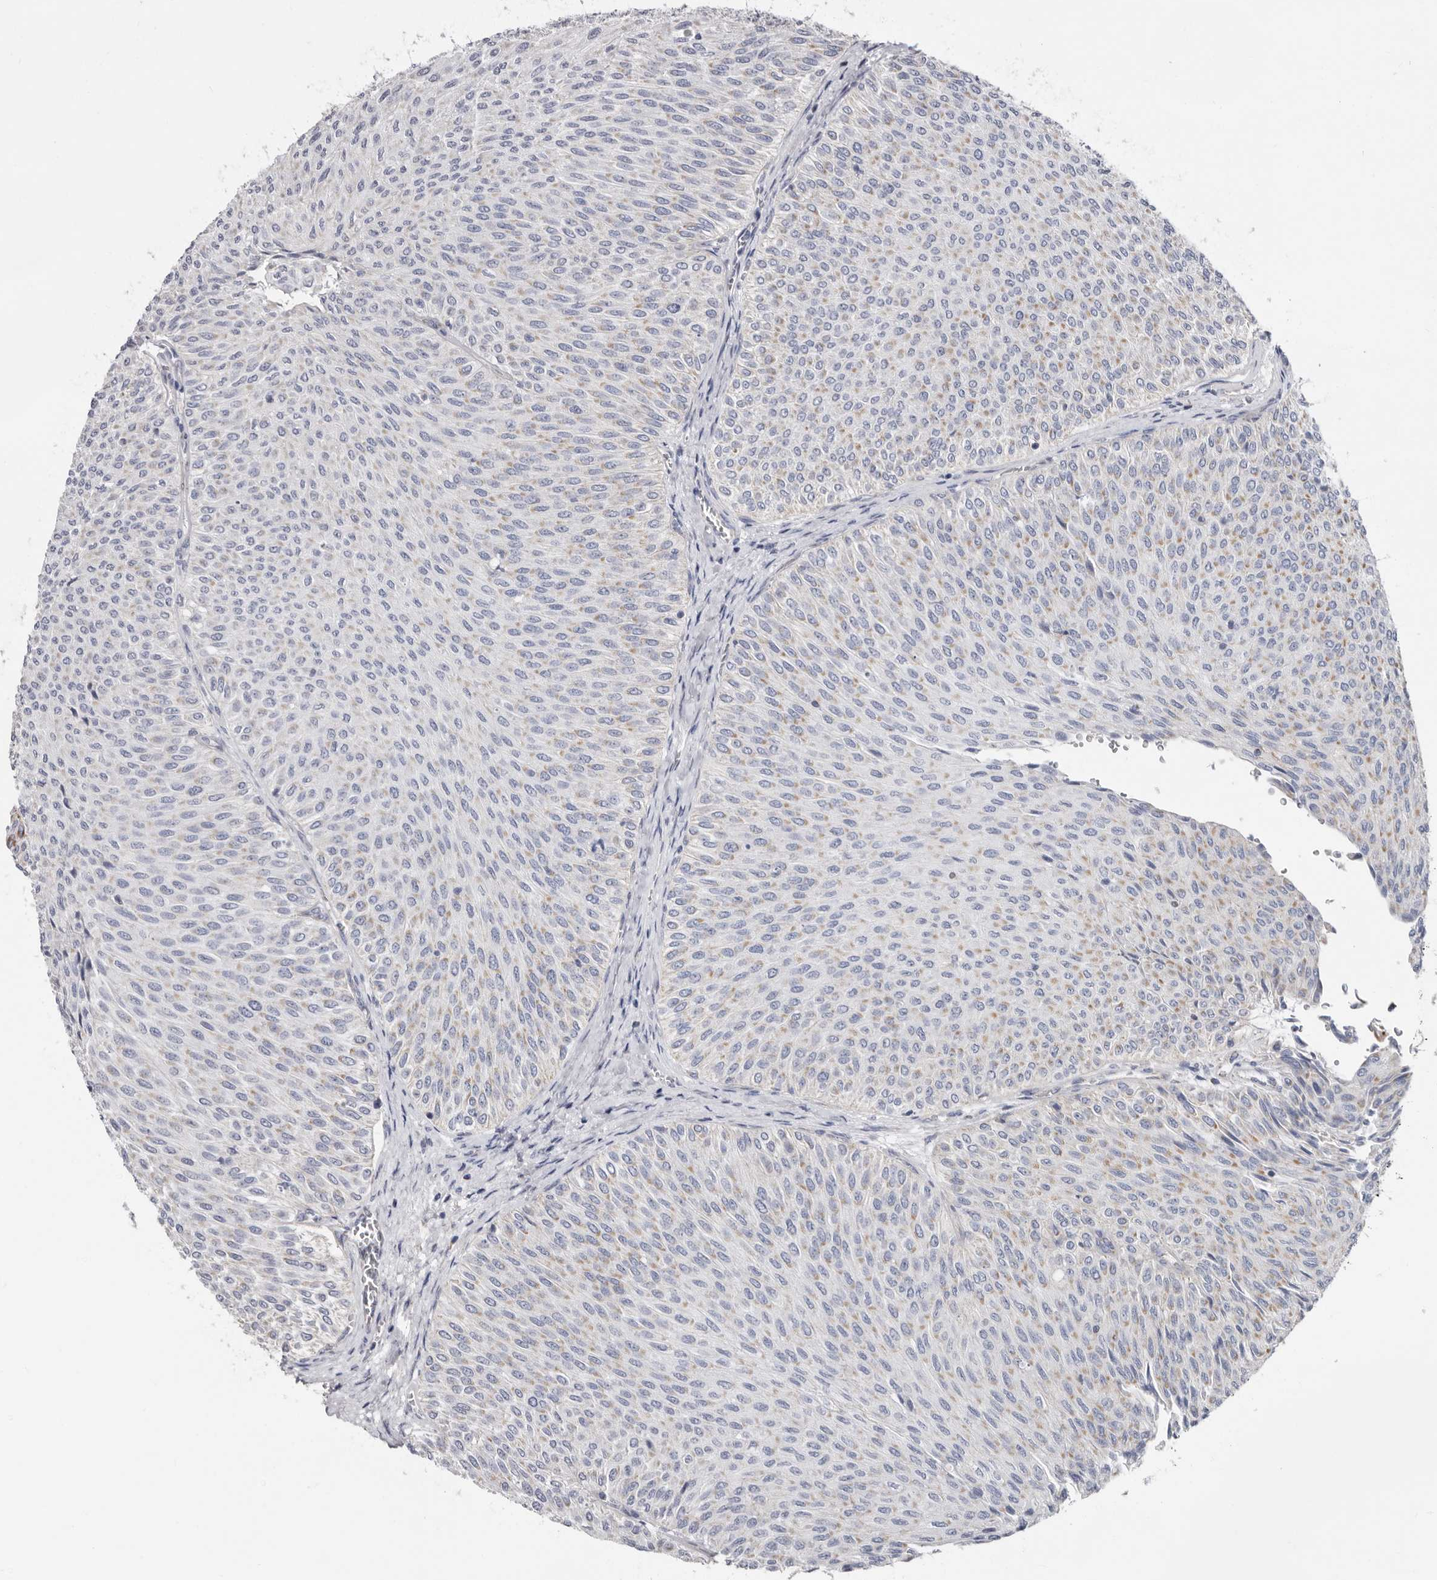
{"staining": {"intensity": "moderate", "quantity": "25%-75%", "location": "cytoplasmic/membranous"}, "tissue": "urothelial cancer", "cell_type": "Tumor cells", "image_type": "cancer", "snomed": [{"axis": "morphology", "description": "Urothelial carcinoma, Low grade"}, {"axis": "topography", "description": "Urinary bladder"}], "caption": "Protein expression by immunohistochemistry reveals moderate cytoplasmic/membranous staining in approximately 25%-75% of tumor cells in urothelial carcinoma (low-grade).", "gene": "RSPO2", "patient": {"sex": "male", "age": 78}}